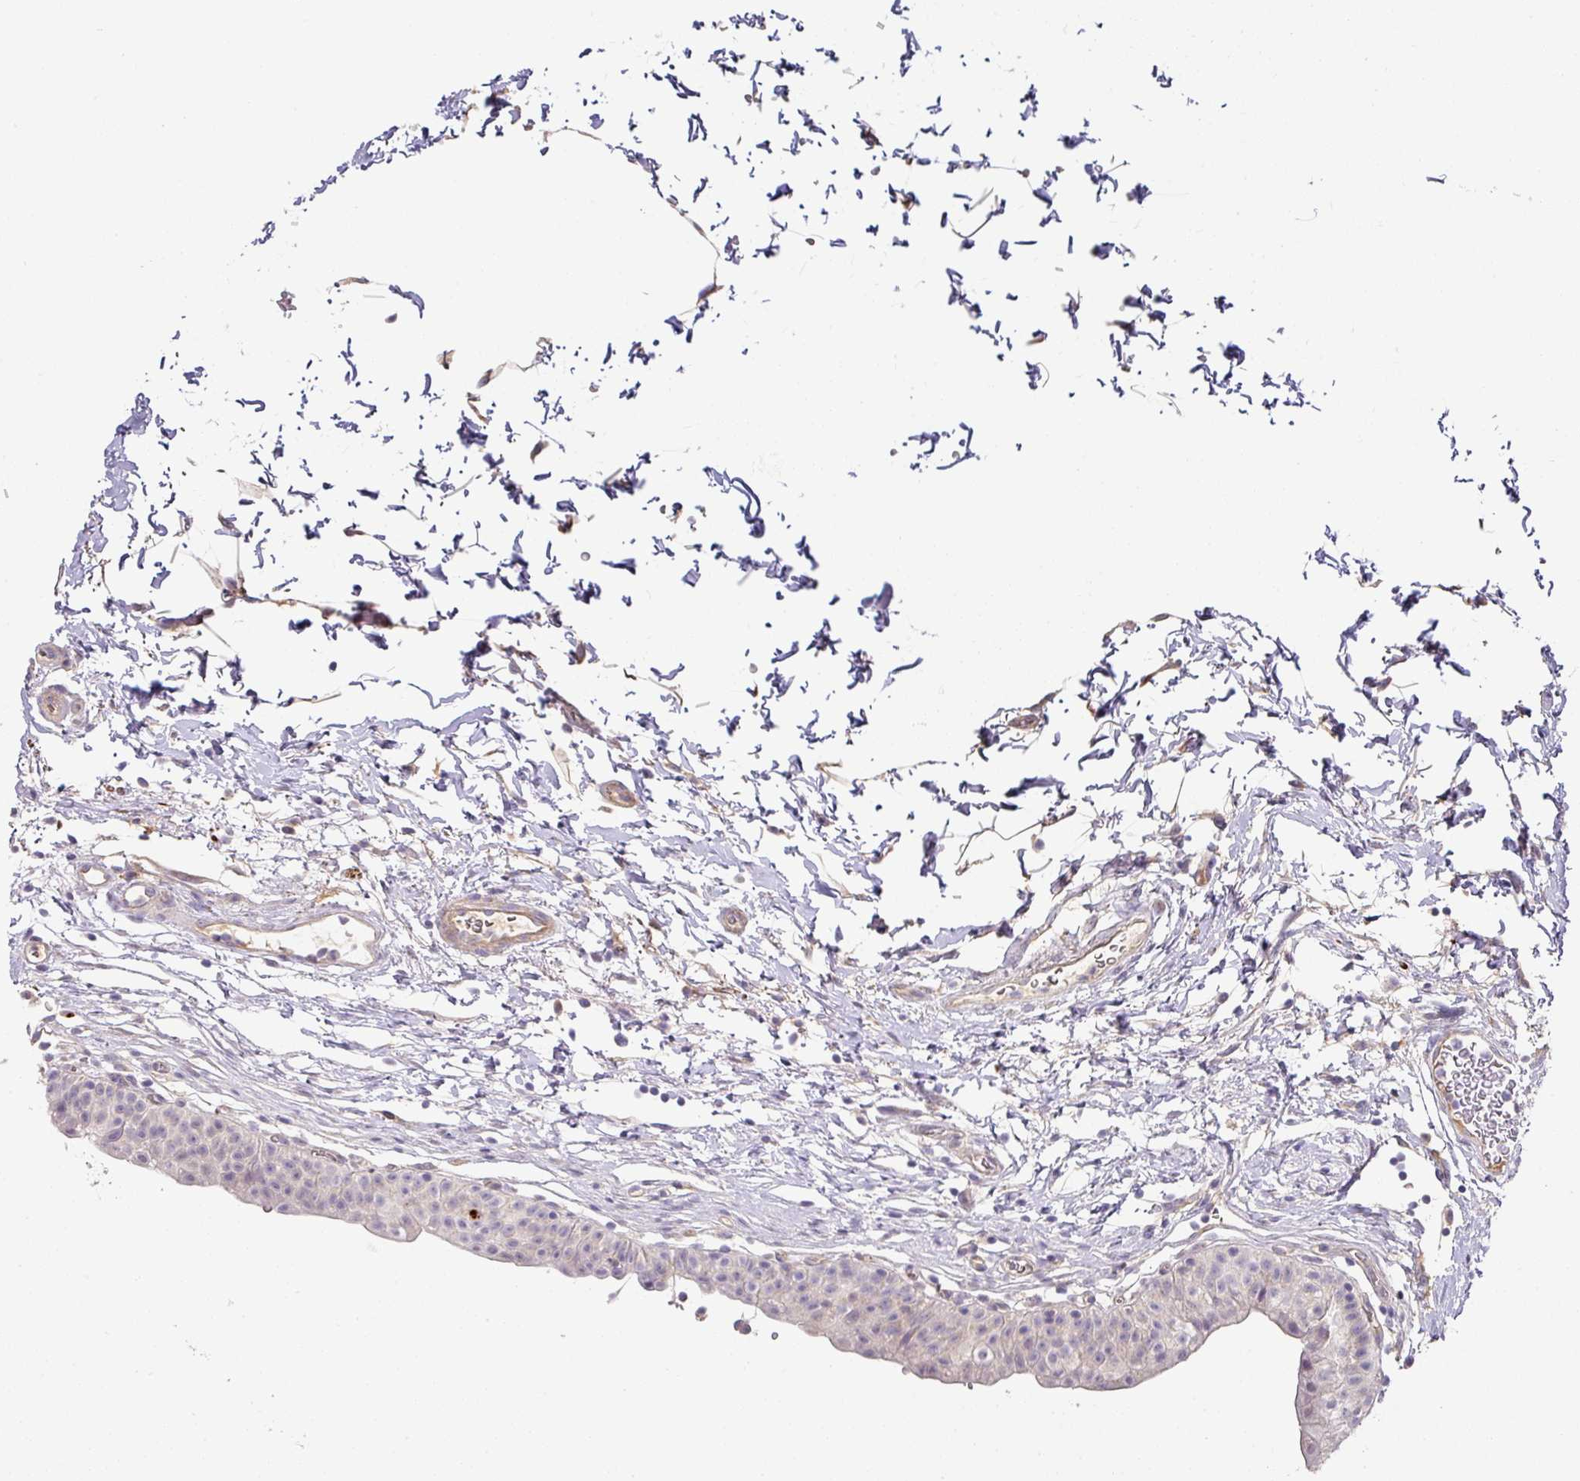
{"staining": {"intensity": "negative", "quantity": "none", "location": "none"}, "tissue": "urinary bladder", "cell_type": "Urothelial cells", "image_type": "normal", "snomed": [{"axis": "morphology", "description": "Normal tissue, NOS"}, {"axis": "topography", "description": "Urinary bladder"}, {"axis": "topography", "description": "Peripheral nerve tissue"}], "caption": "This is an immunohistochemistry (IHC) photomicrograph of benign urinary bladder. There is no positivity in urothelial cells.", "gene": "TARM1", "patient": {"sex": "male", "age": 55}}